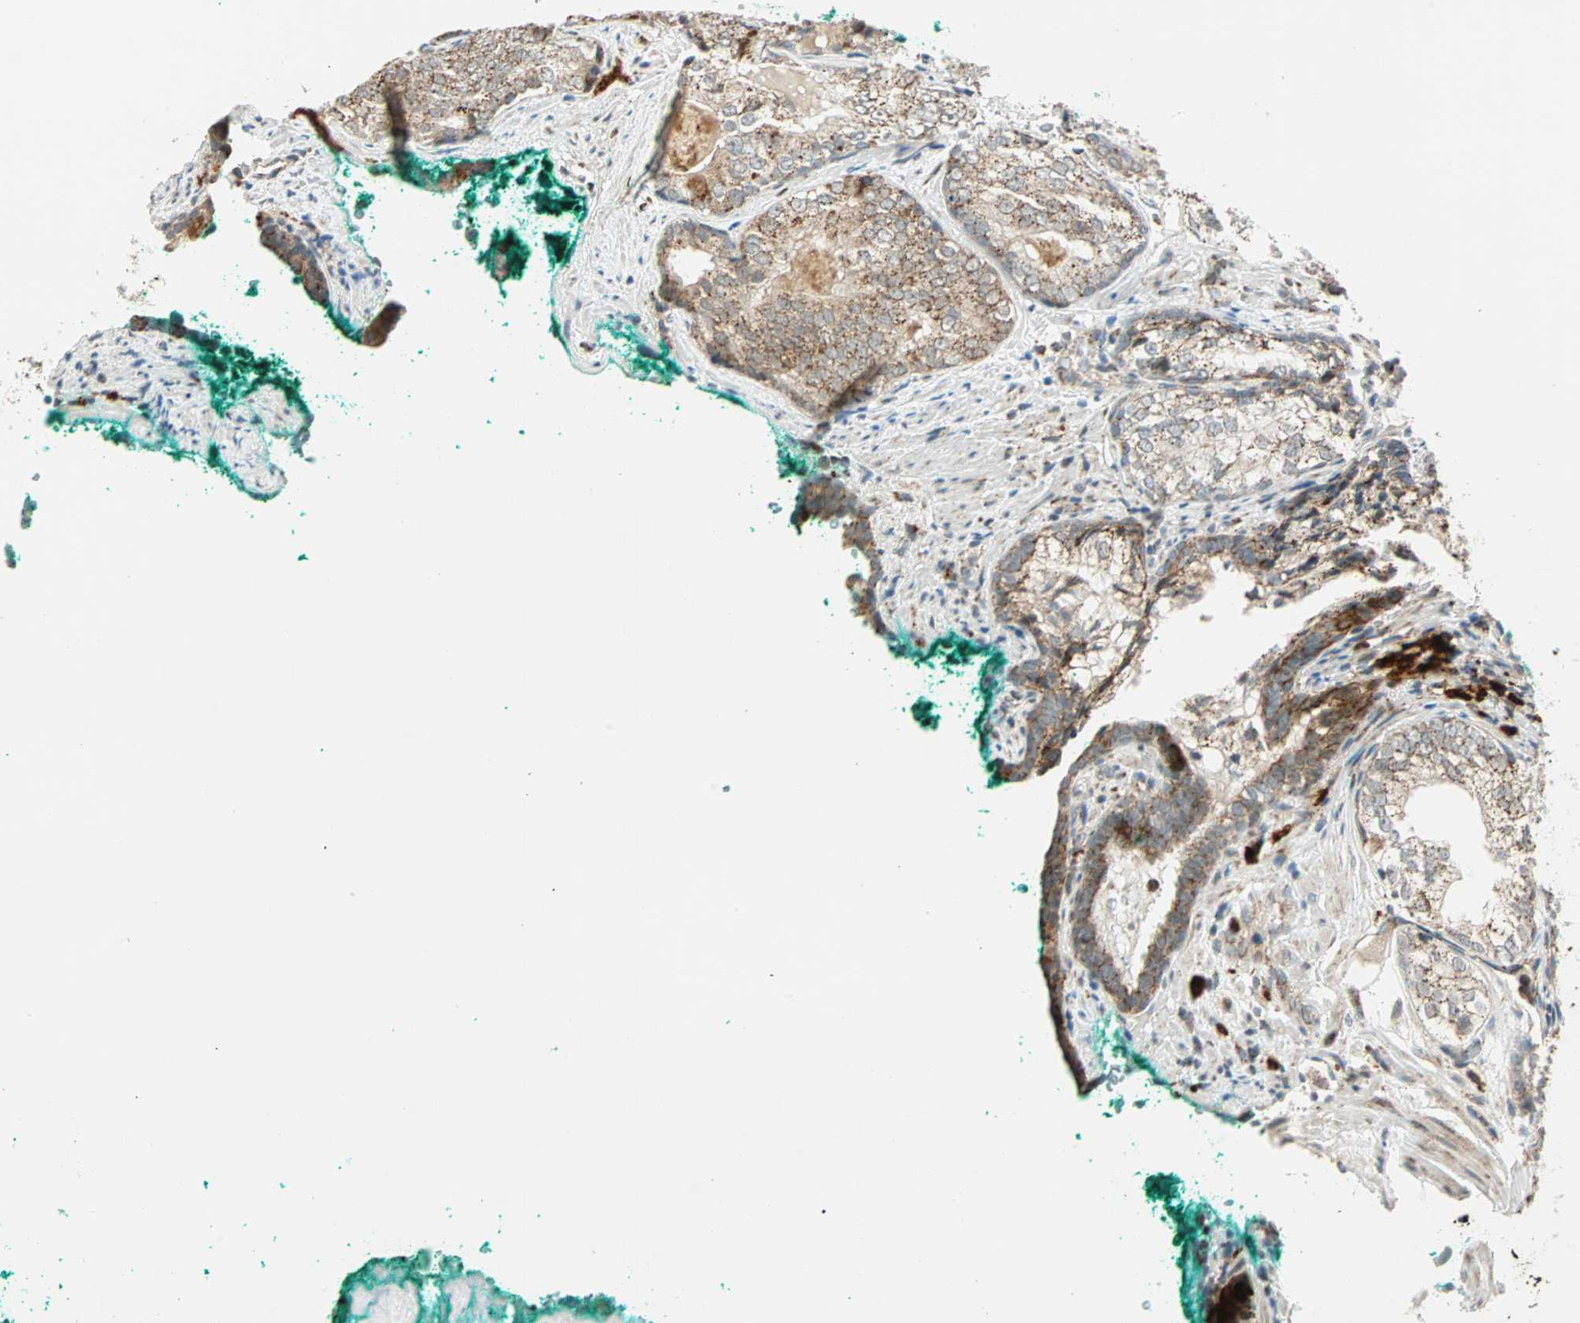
{"staining": {"intensity": "moderate", "quantity": "25%-75%", "location": "cytoplasmic/membranous"}, "tissue": "prostate cancer", "cell_type": "Tumor cells", "image_type": "cancer", "snomed": [{"axis": "morphology", "description": "Adenocarcinoma, High grade"}, {"axis": "topography", "description": "Prostate"}], "caption": "Prostate high-grade adenocarcinoma stained with a brown dye demonstrates moderate cytoplasmic/membranous positive staining in about 25%-75% of tumor cells.", "gene": "SPRY4", "patient": {"sex": "male", "age": 66}}